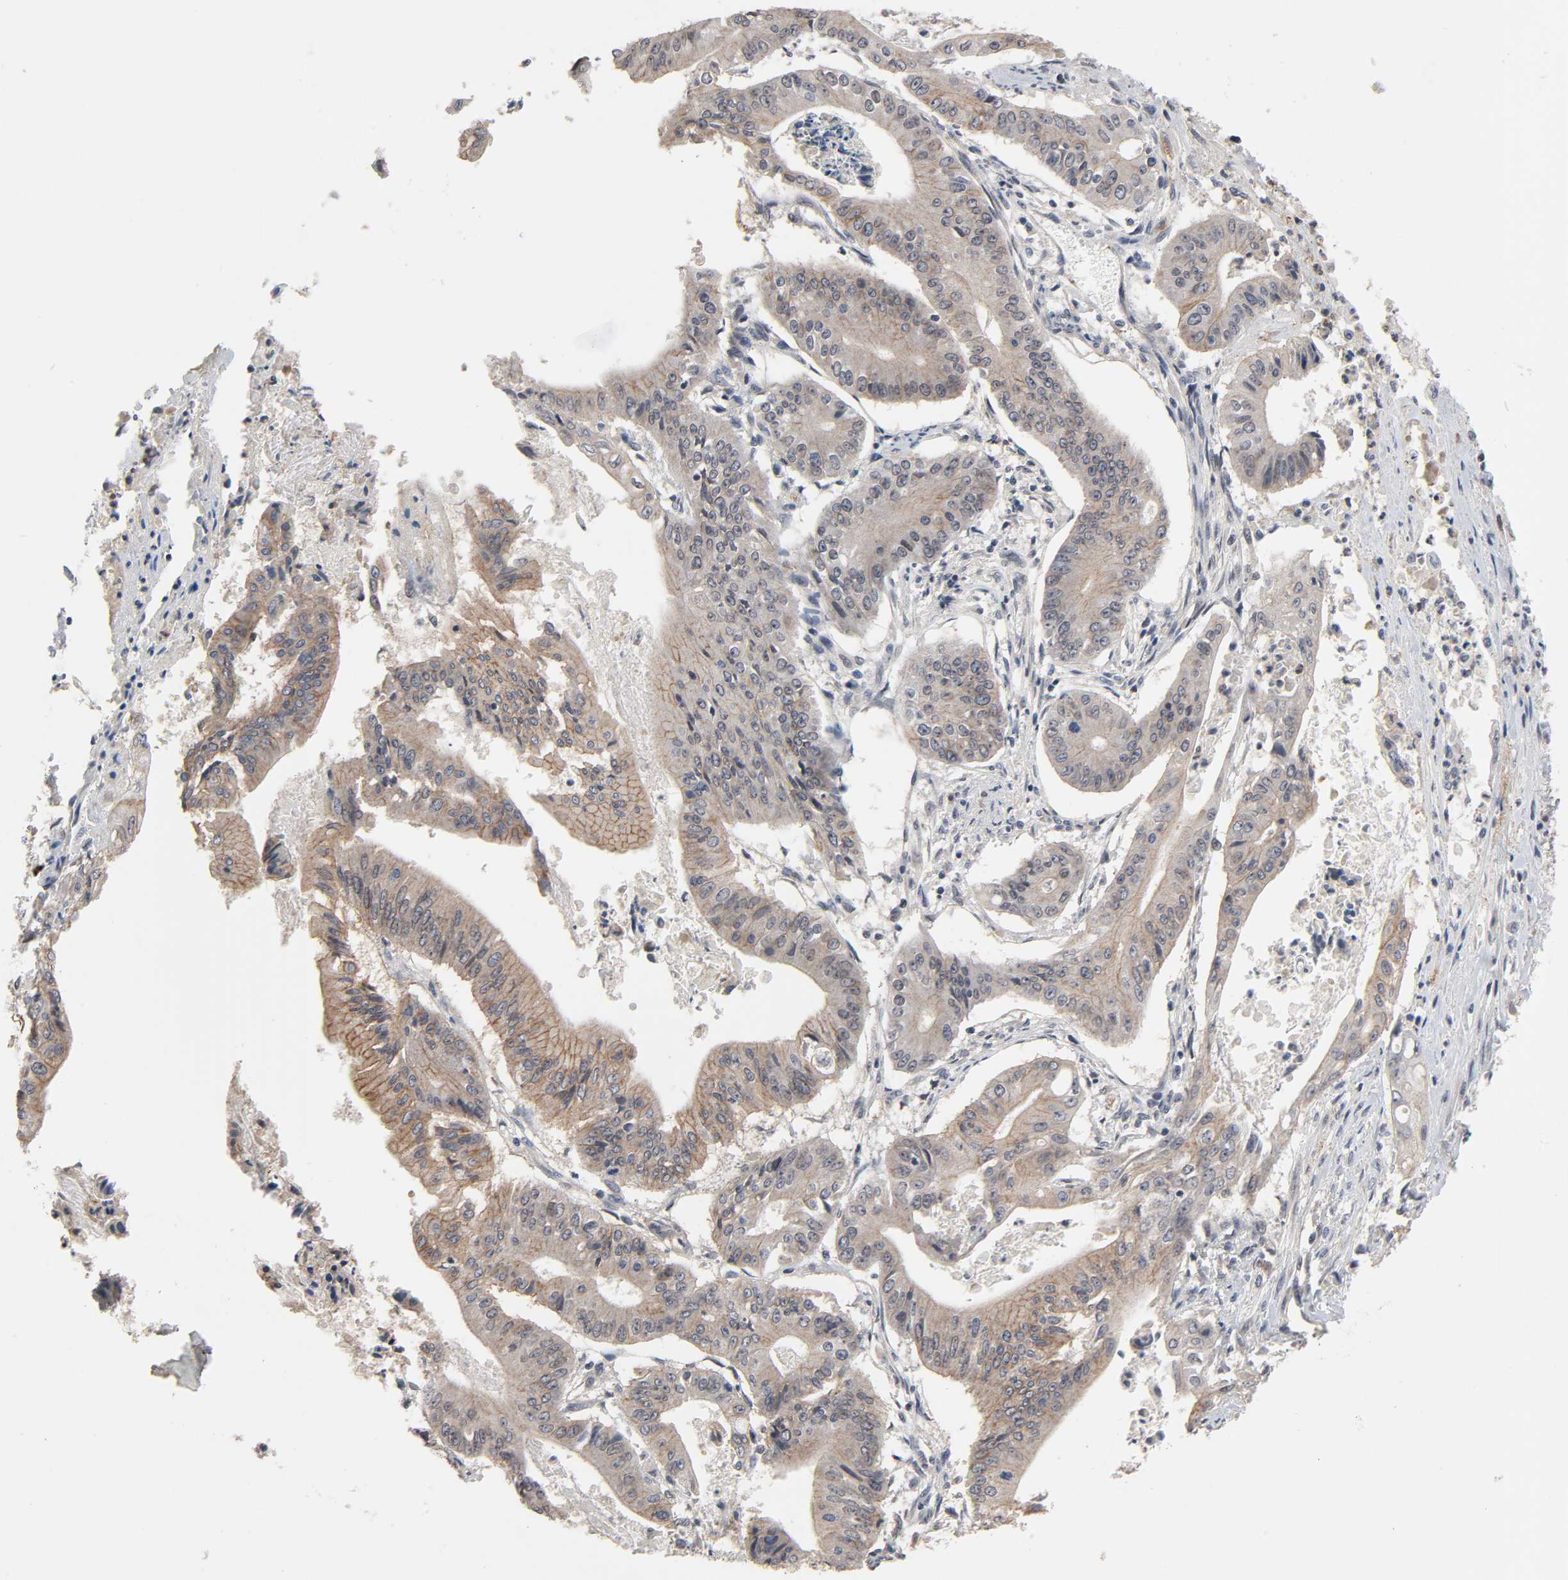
{"staining": {"intensity": "moderate", "quantity": "25%-75%", "location": "cytoplasmic/membranous"}, "tissue": "pancreatic cancer", "cell_type": "Tumor cells", "image_type": "cancer", "snomed": [{"axis": "morphology", "description": "Normal tissue, NOS"}, {"axis": "topography", "description": "Lymph node"}], "caption": "The immunohistochemical stain highlights moderate cytoplasmic/membranous positivity in tumor cells of pancreatic cancer tissue.", "gene": "CCDC175", "patient": {"sex": "male", "age": 62}}